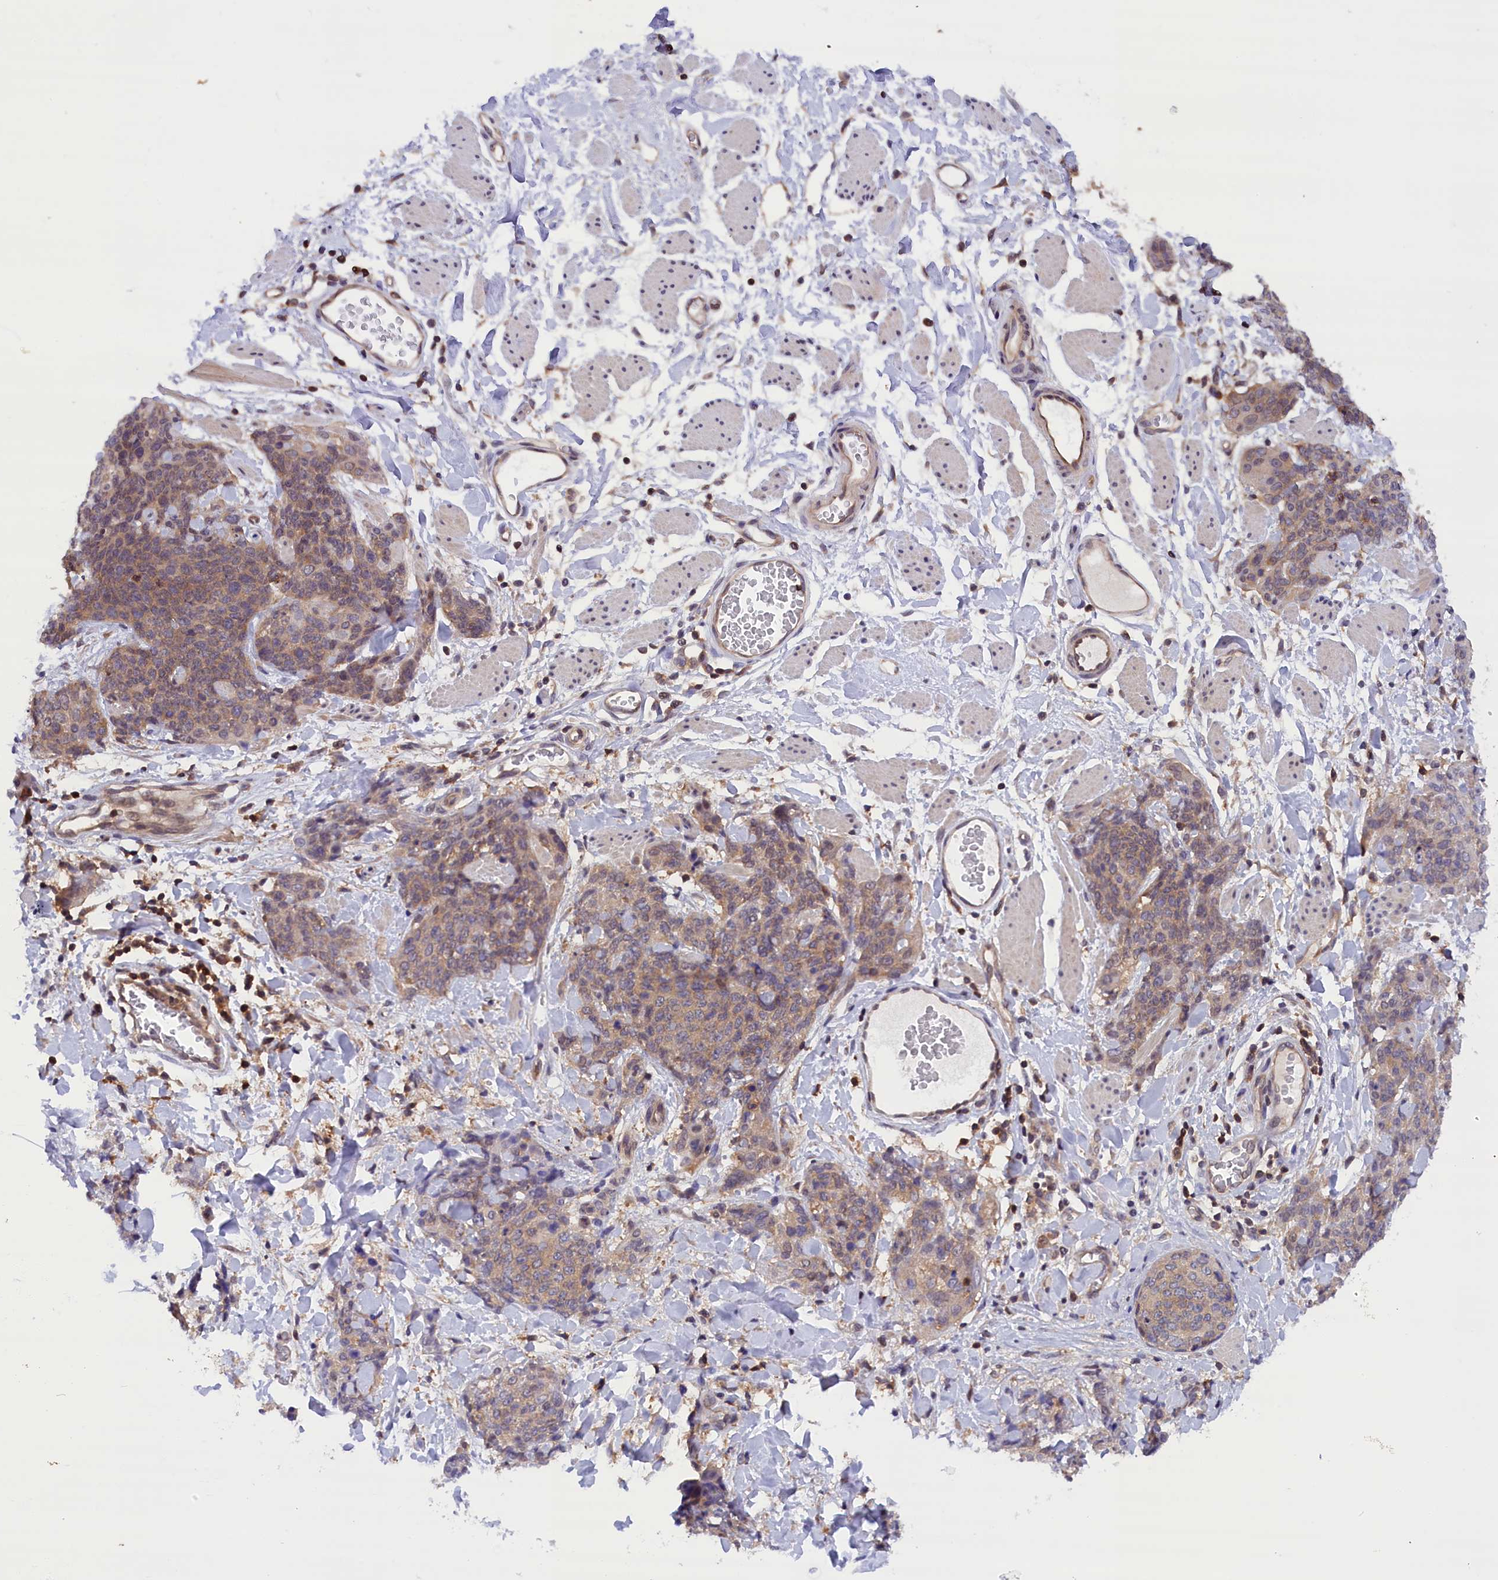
{"staining": {"intensity": "weak", "quantity": ">75%", "location": "cytoplasmic/membranous"}, "tissue": "skin cancer", "cell_type": "Tumor cells", "image_type": "cancer", "snomed": [{"axis": "morphology", "description": "Squamous cell carcinoma, NOS"}, {"axis": "topography", "description": "Skin"}, {"axis": "topography", "description": "Vulva"}], "caption": "DAB immunohistochemical staining of skin squamous cell carcinoma reveals weak cytoplasmic/membranous protein expression in about >75% of tumor cells. (DAB IHC with brightfield microscopy, high magnification).", "gene": "TBCB", "patient": {"sex": "female", "age": 85}}